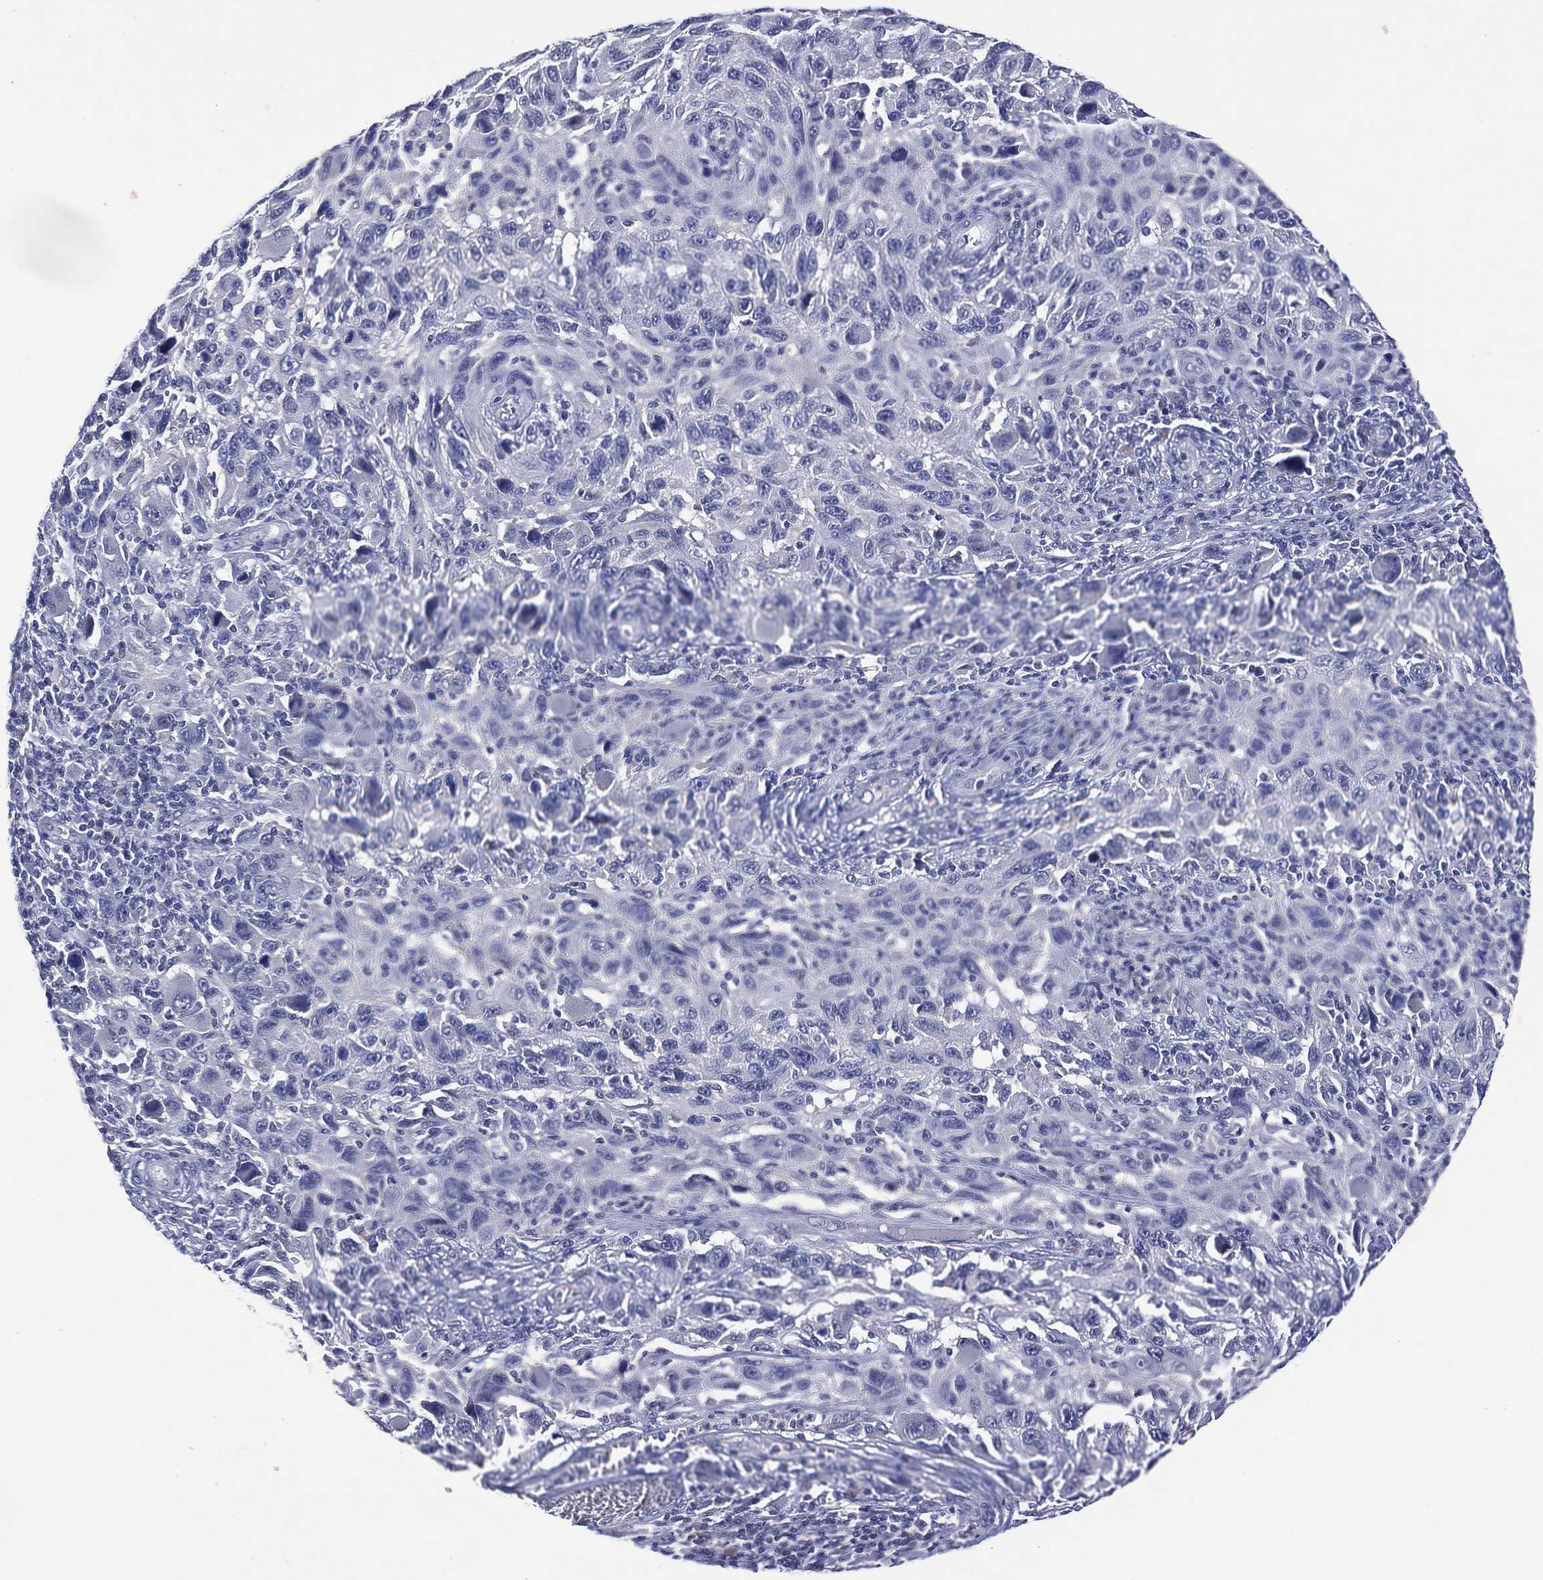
{"staining": {"intensity": "negative", "quantity": "none", "location": "none"}, "tissue": "melanoma", "cell_type": "Tumor cells", "image_type": "cancer", "snomed": [{"axis": "morphology", "description": "Malignant melanoma, NOS"}, {"axis": "topography", "description": "Skin"}], "caption": "Immunohistochemical staining of malignant melanoma reveals no significant staining in tumor cells.", "gene": "ASB10", "patient": {"sex": "male", "age": 53}}